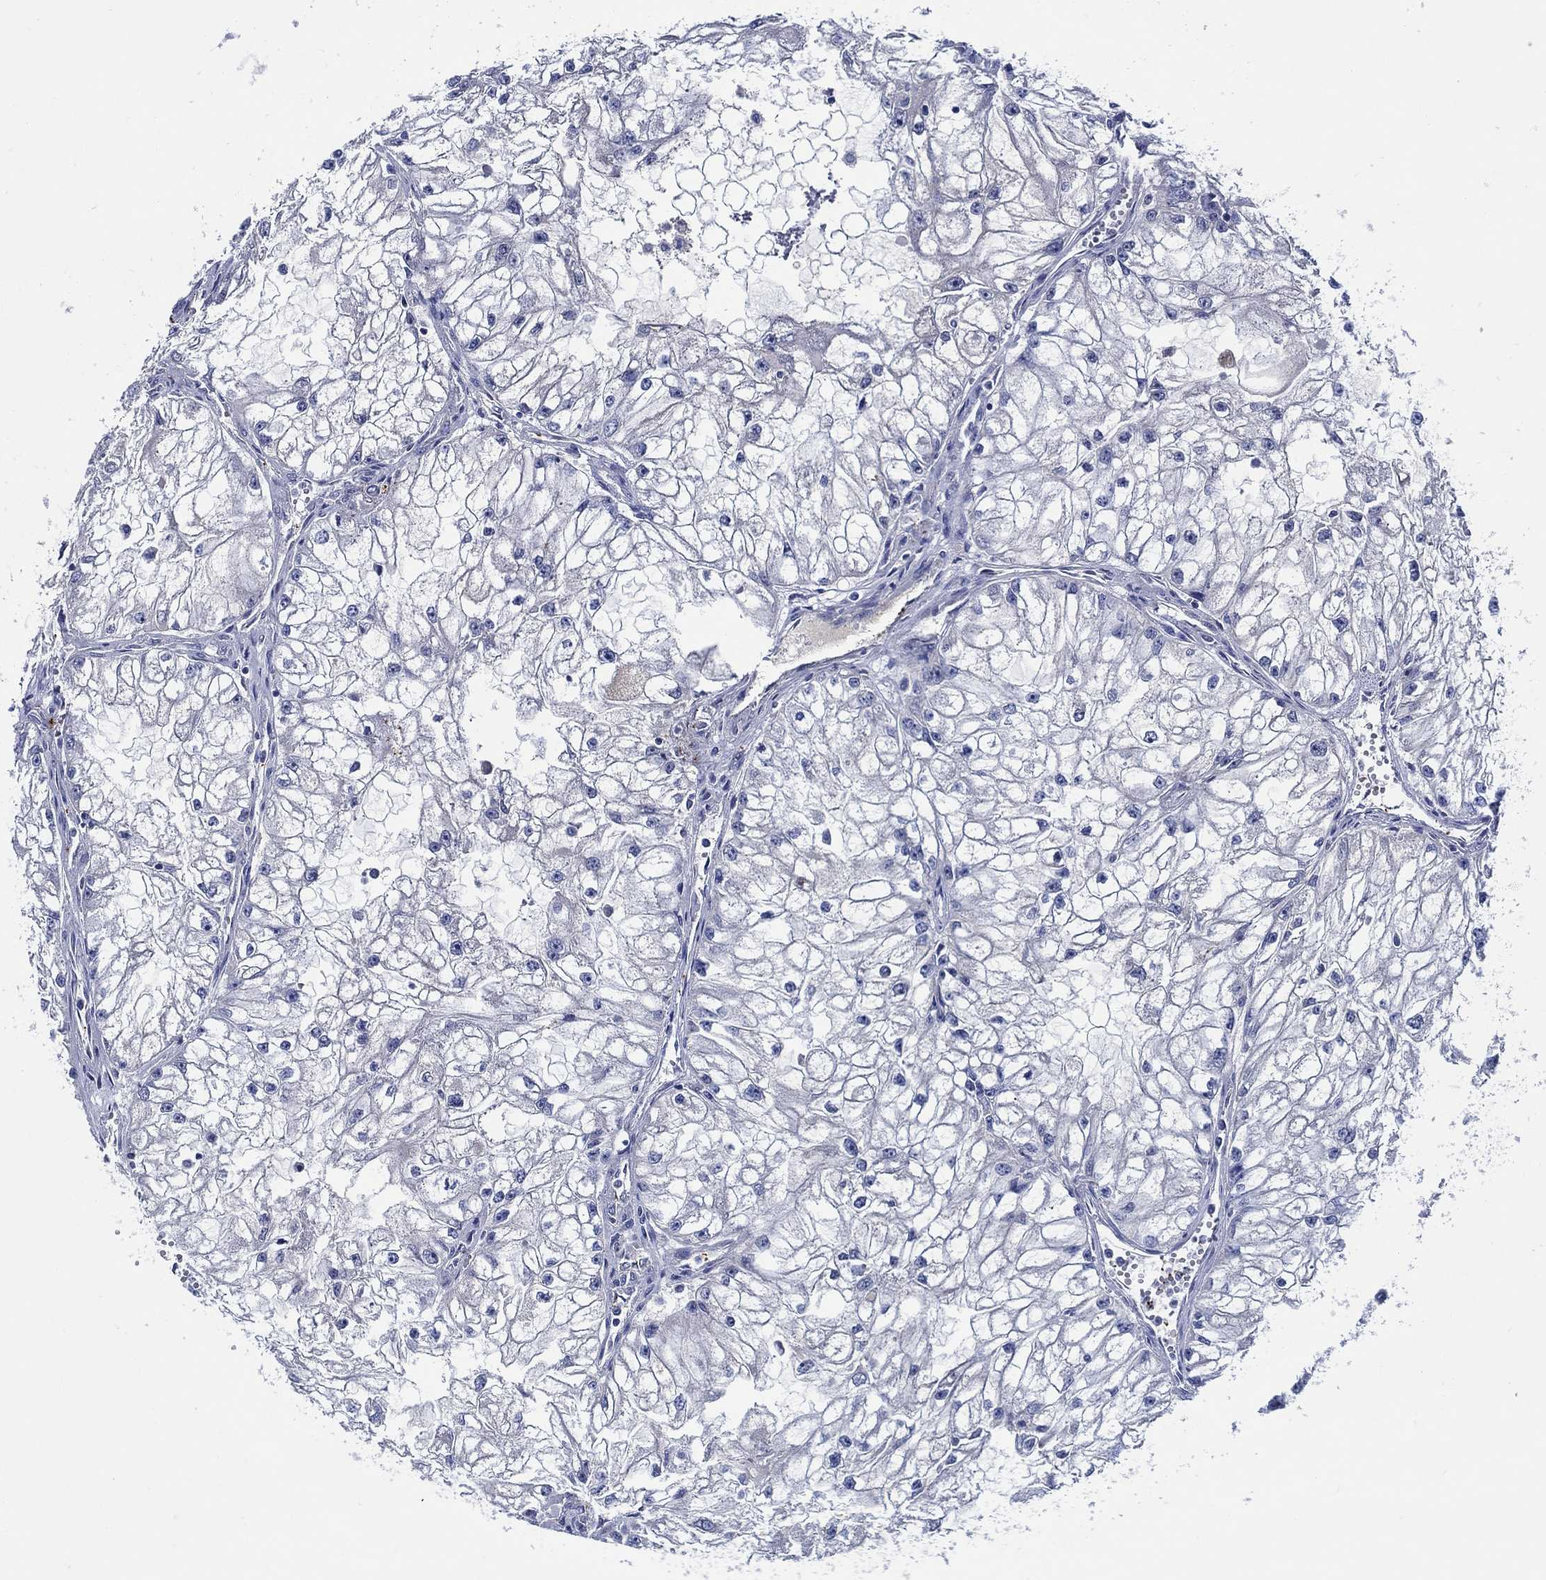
{"staining": {"intensity": "negative", "quantity": "none", "location": "none"}, "tissue": "renal cancer", "cell_type": "Tumor cells", "image_type": "cancer", "snomed": [{"axis": "morphology", "description": "Adenocarcinoma, NOS"}, {"axis": "topography", "description": "Kidney"}], "caption": "Immunohistochemistry (IHC) image of adenocarcinoma (renal) stained for a protein (brown), which exhibits no staining in tumor cells.", "gene": "ALOX12", "patient": {"sex": "male", "age": 59}}